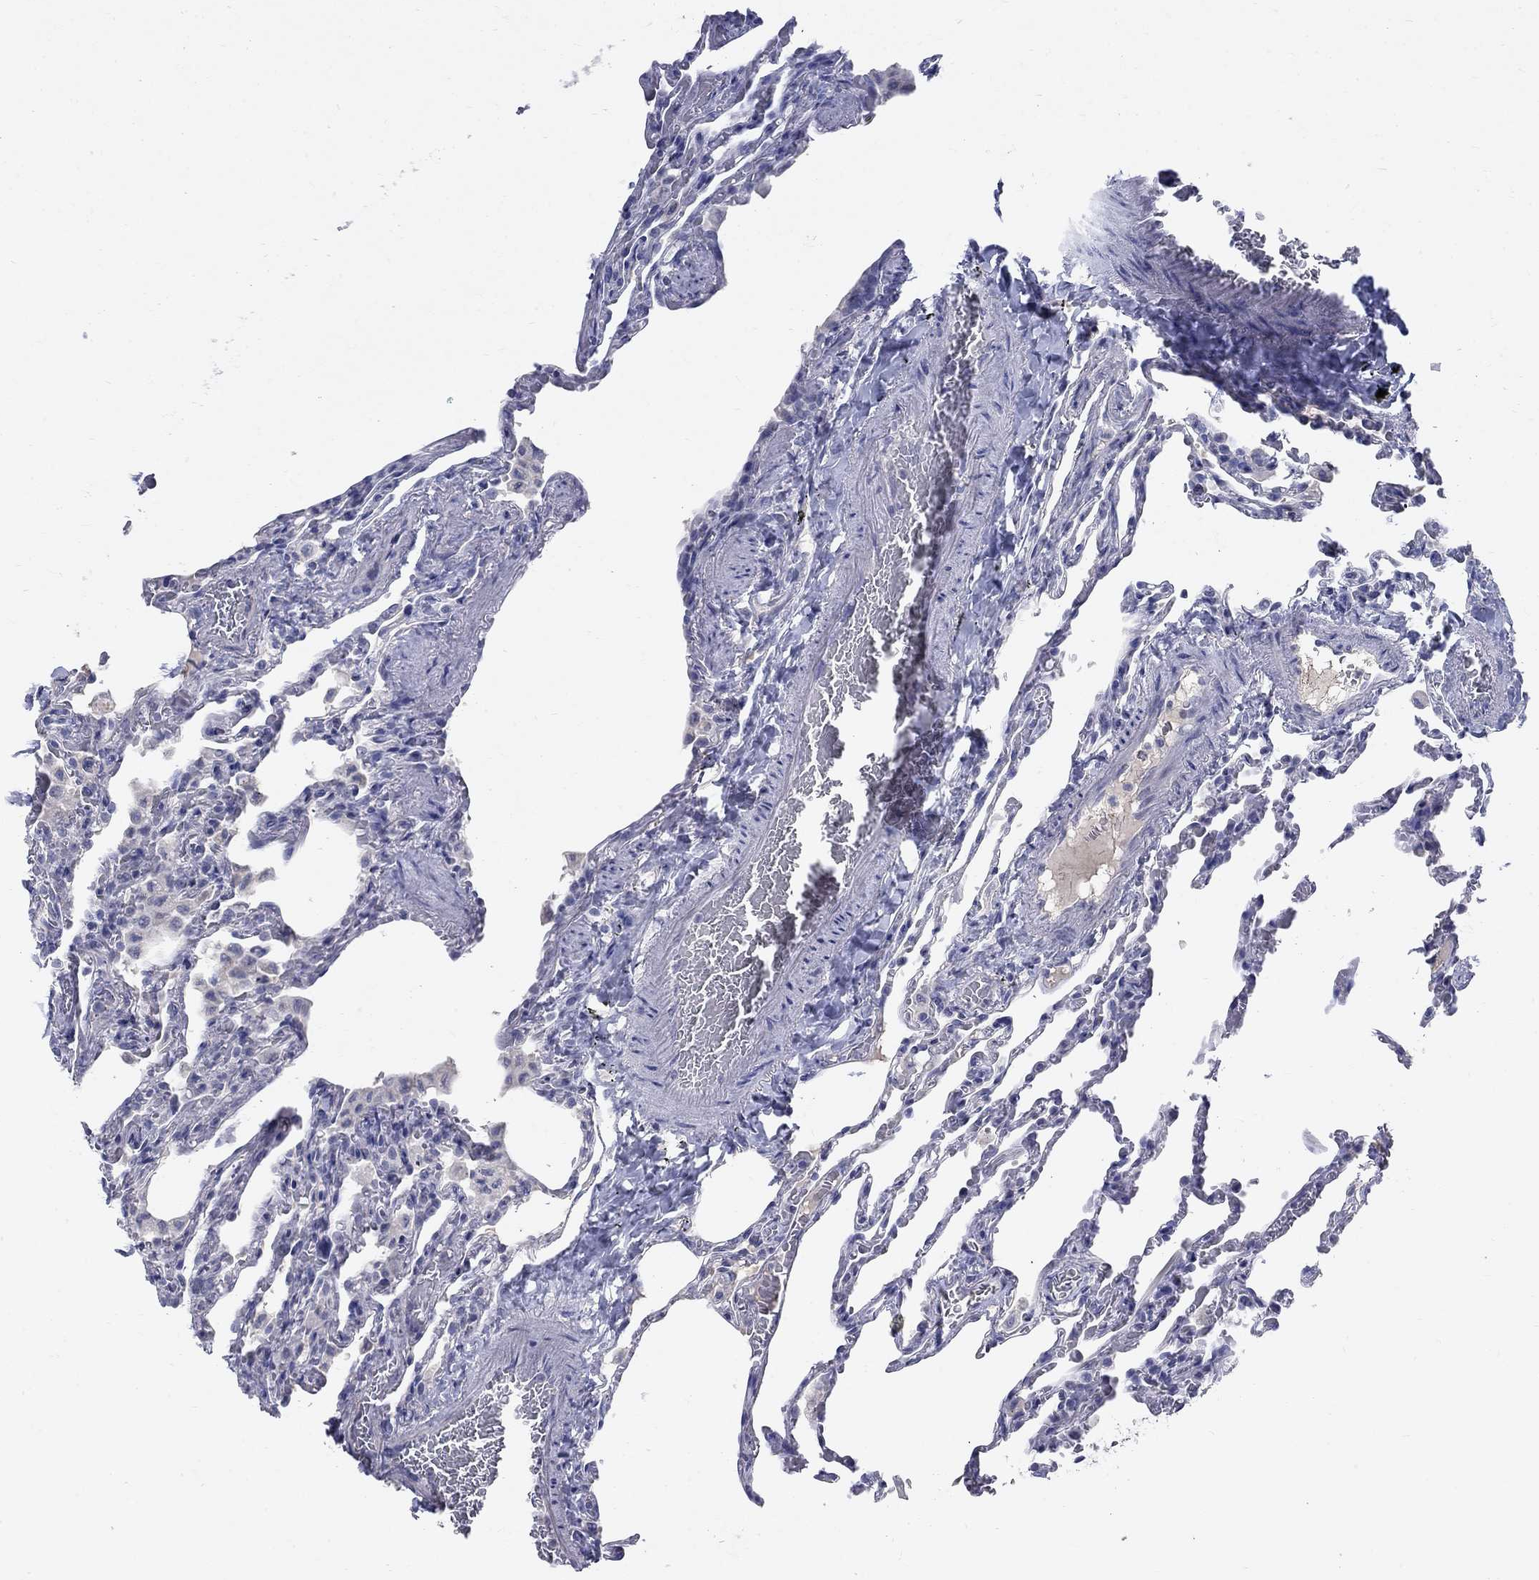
{"staining": {"intensity": "negative", "quantity": "none", "location": "none"}, "tissue": "lung", "cell_type": "Alveolar cells", "image_type": "normal", "snomed": [{"axis": "morphology", "description": "Normal tissue, NOS"}, {"axis": "topography", "description": "Lung"}], "caption": "IHC photomicrograph of unremarkable lung: lung stained with DAB (3,3'-diaminobenzidine) displays no significant protein expression in alveolar cells.", "gene": "PTH1R", "patient": {"sex": "female", "age": 43}}